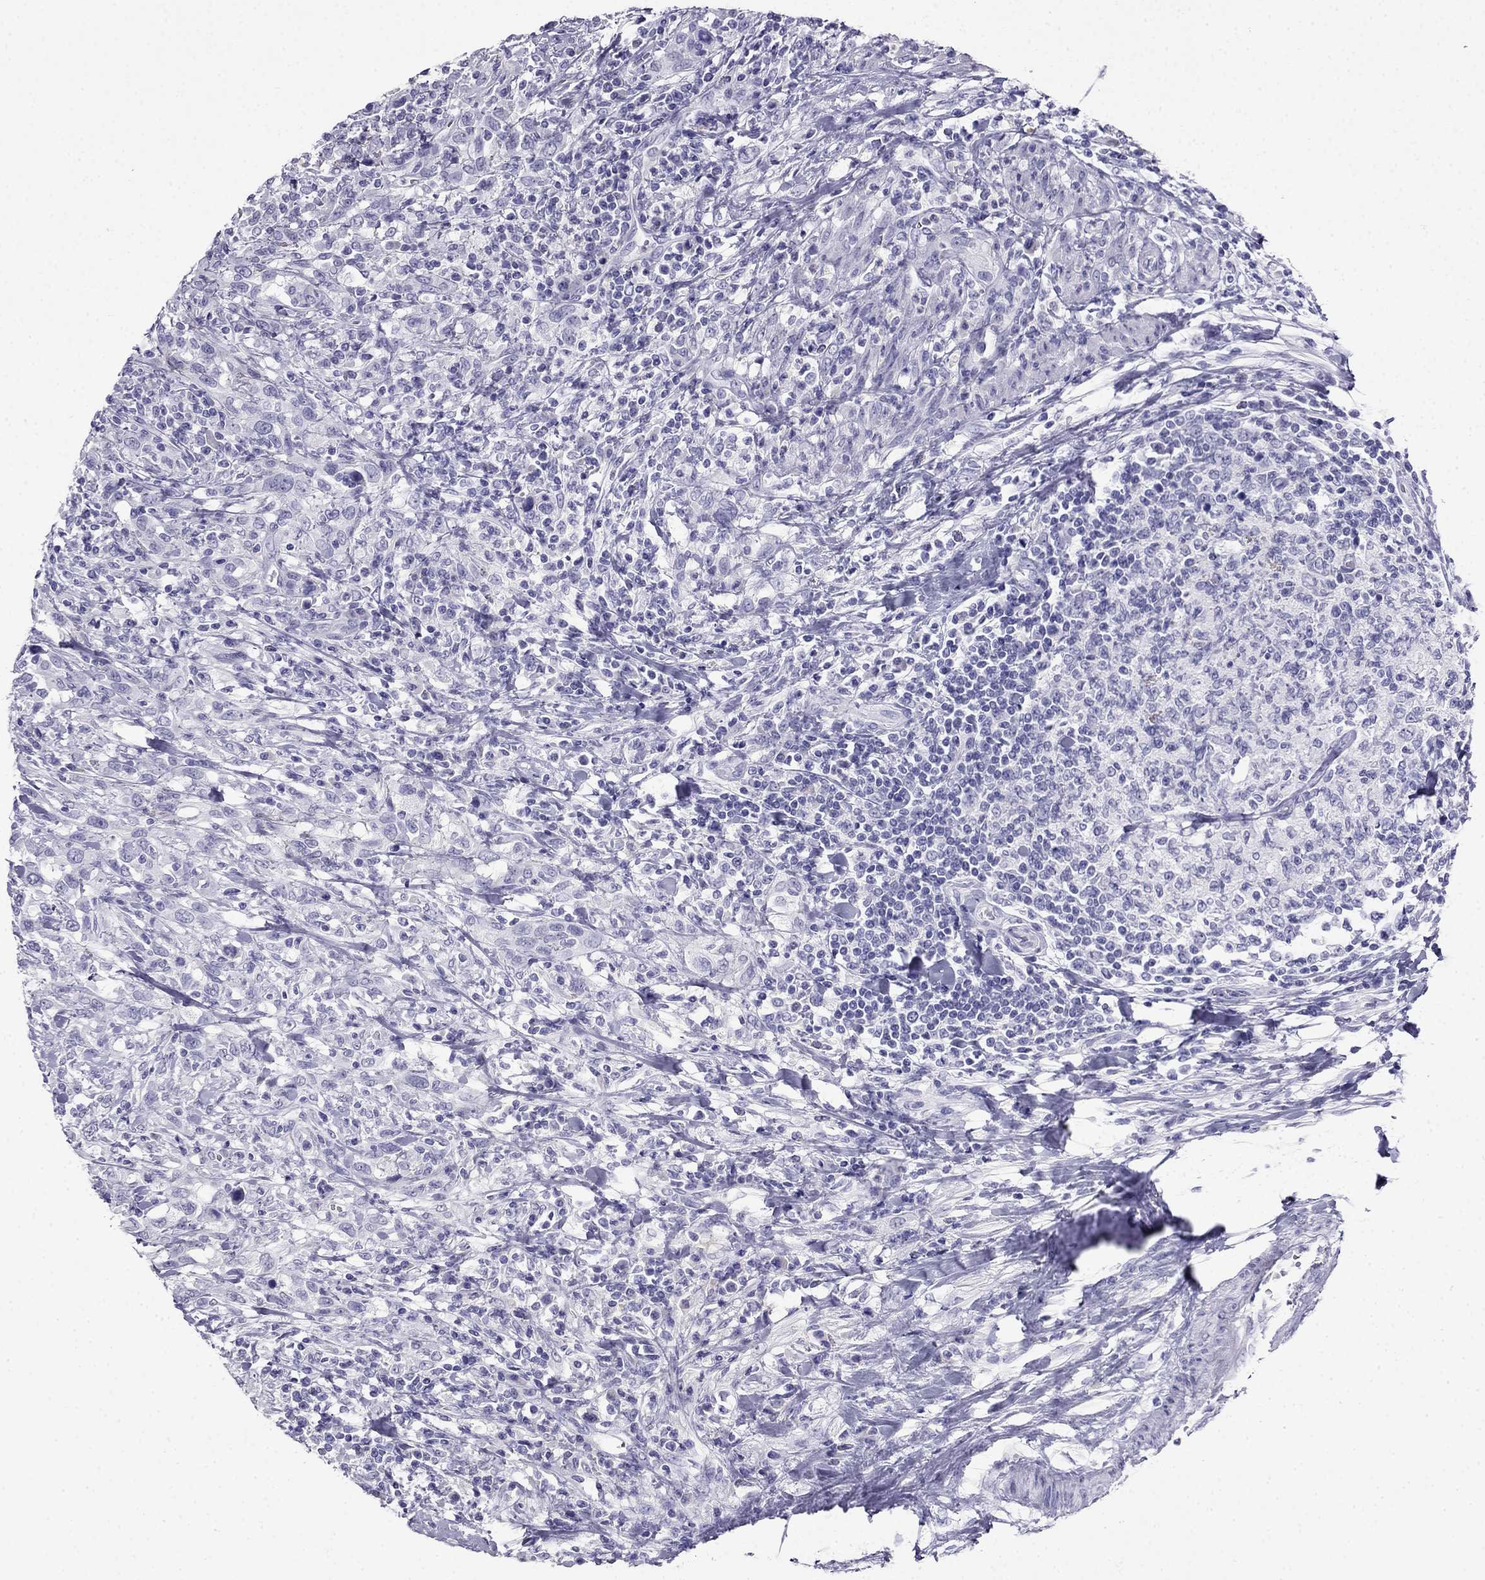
{"staining": {"intensity": "negative", "quantity": "none", "location": "none"}, "tissue": "urothelial cancer", "cell_type": "Tumor cells", "image_type": "cancer", "snomed": [{"axis": "morphology", "description": "Urothelial carcinoma, NOS"}, {"axis": "morphology", "description": "Urothelial carcinoma, High grade"}, {"axis": "topography", "description": "Urinary bladder"}], "caption": "Tumor cells show no significant staining in urothelial carcinoma (high-grade).", "gene": "CDHR4", "patient": {"sex": "female", "age": 64}}